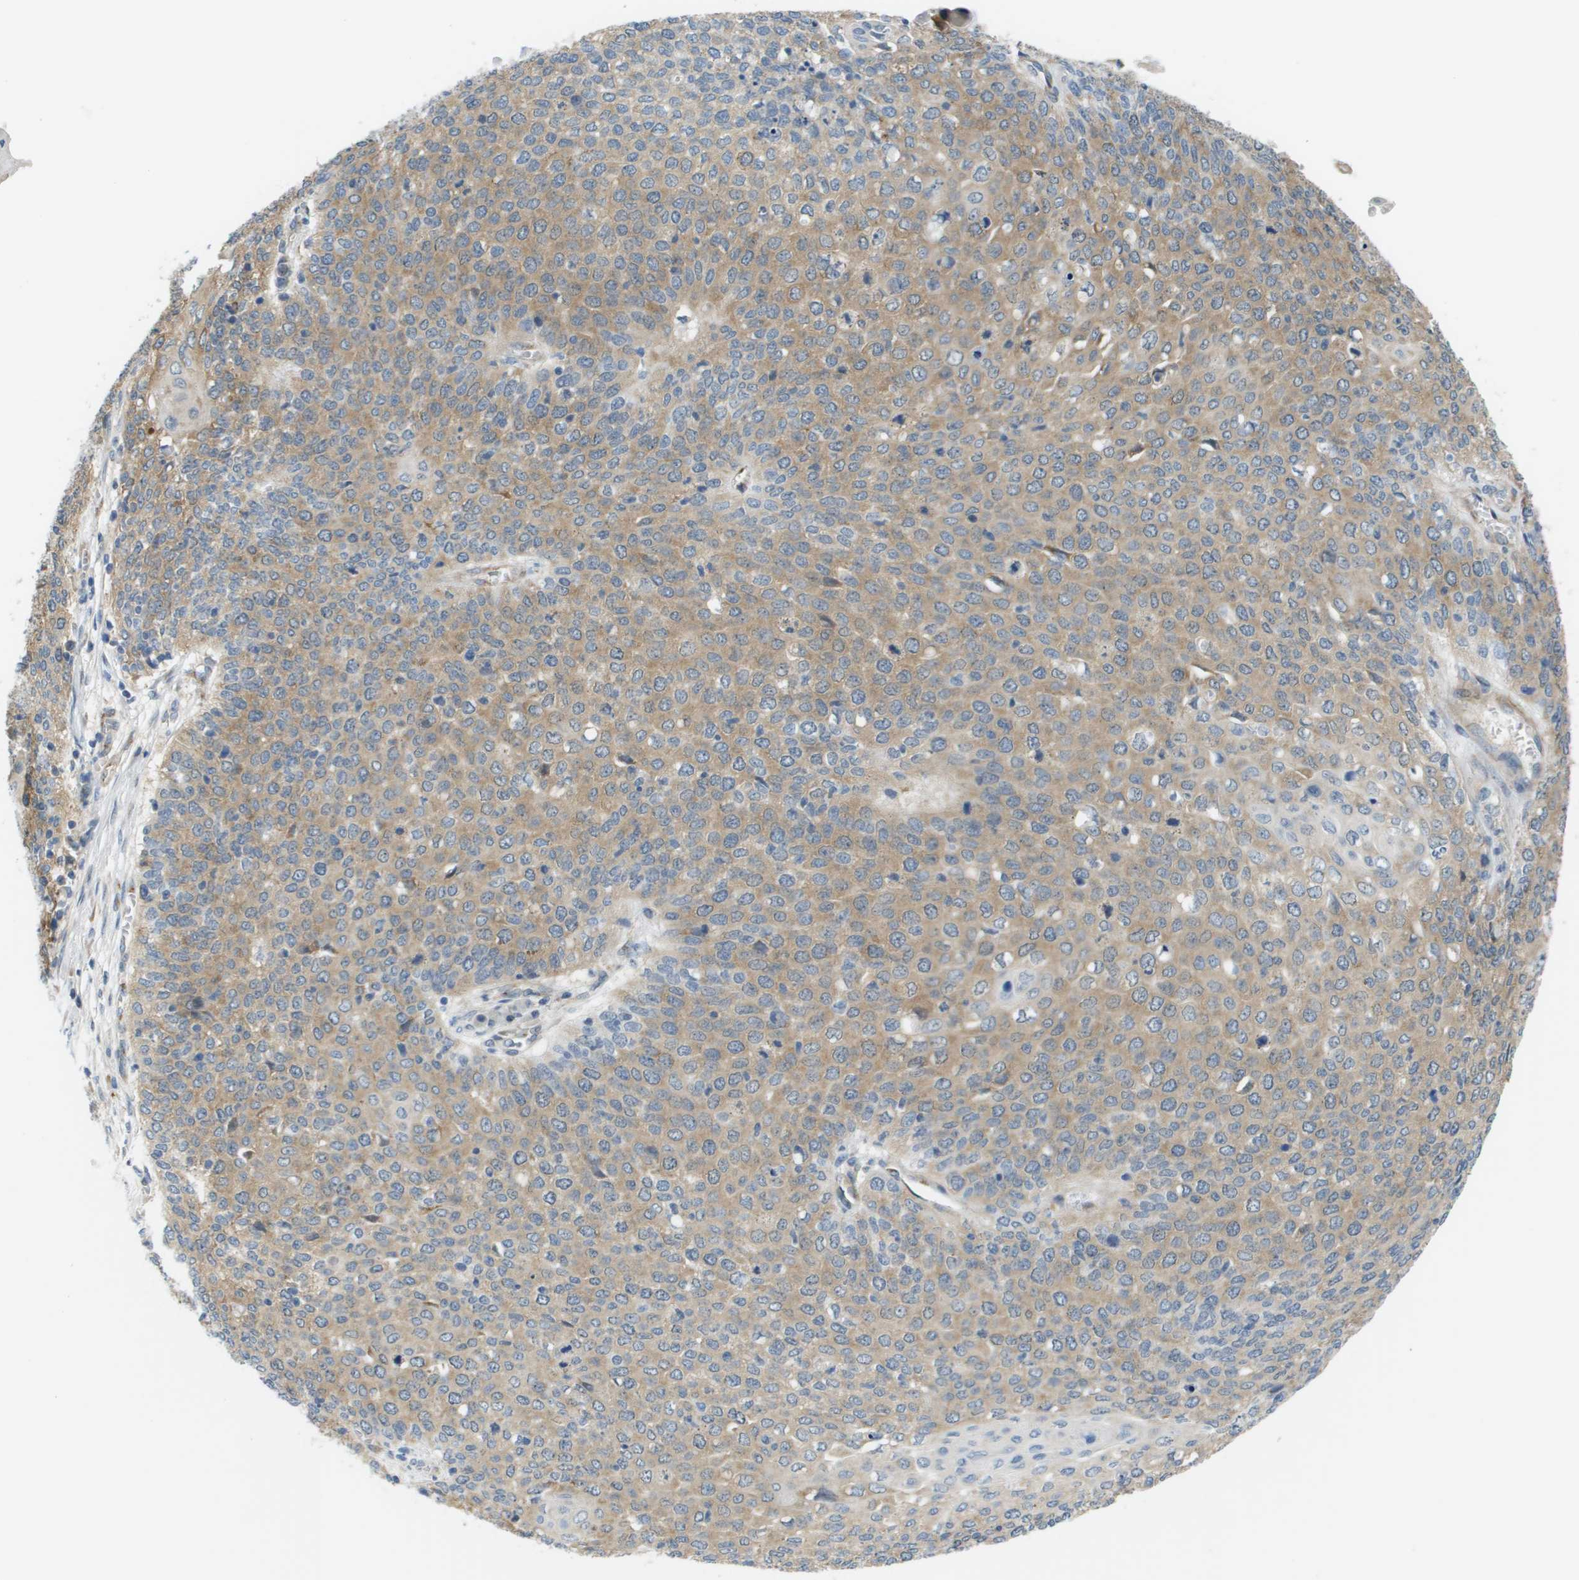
{"staining": {"intensity": "moderate", "quantity": ">75%", "location": "cytoplasmic/membranous"}, "tissue": "cervical cancer", "cell_type": "Tumor cells", "image_type": "cancer", "snomed": [{"axis": "morphology", "description": "Squamous cell carcinoma, NOS"}, {"axis": "topography", "description": "Cervix"}], "caption": "A high-resolution image shows immunohistochemistry (IHC) staining of cervical cancer, which reveals moderate cytoplasmic/membranous expression in approximately >75% of tumor cells. The protein of interest is stained brown, and the nuclei are stained in blue (DAB (3,3'-diaminobenzidine) IHC with brightfield microscopy, high magnification).", "gene": "OTUD5", "patient": {"sex": "female", "age": 39}}